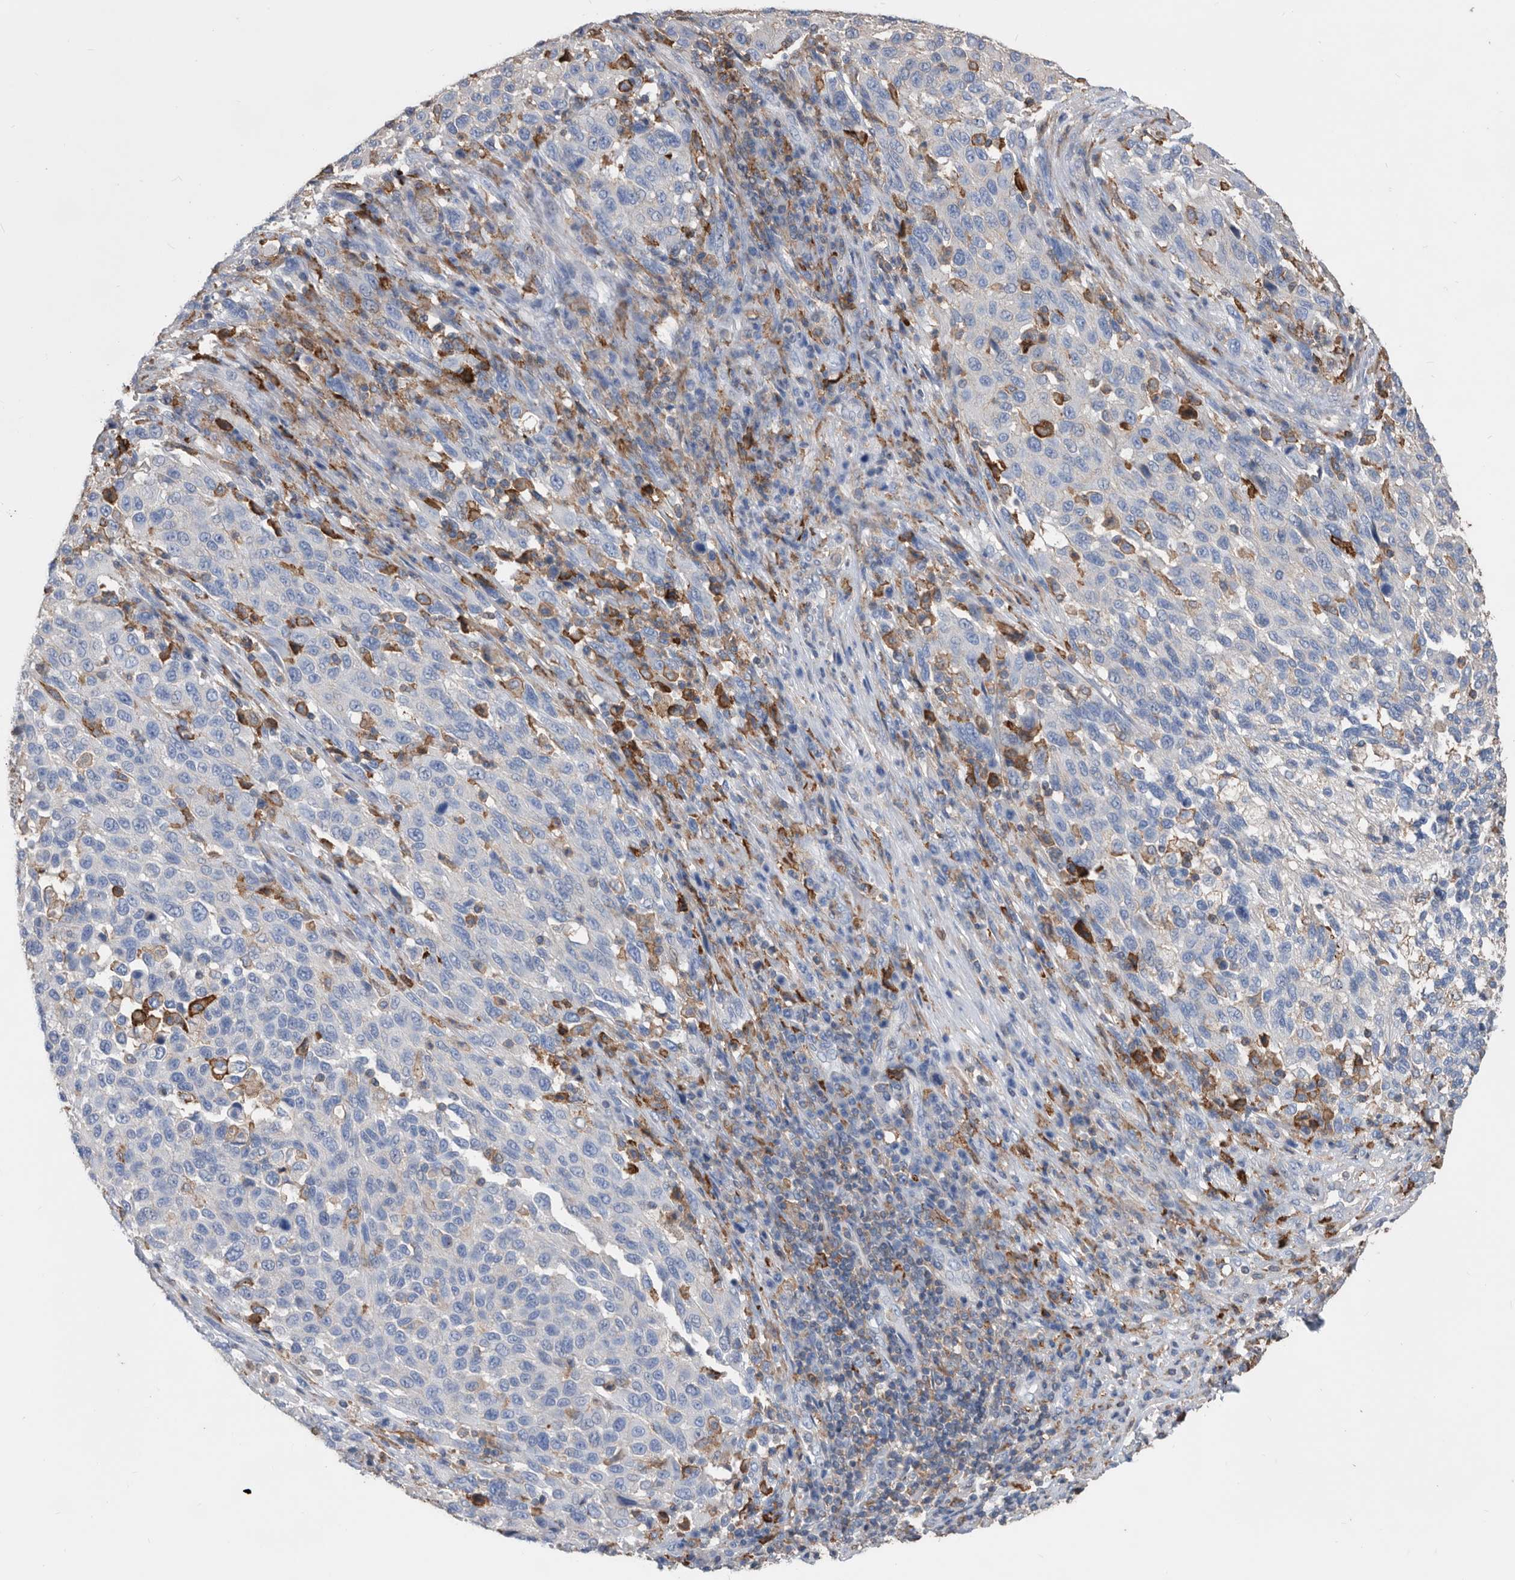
{"staining": {"intensity": "negative", "quantity": "none", "location": "none"}, "tissue": "melanoma", "cell_type": "Tumor cells", "image_type": "cancer", "snomed": [{"axis": "morphology", "description": "Malignant melanoma, Metastatic site"}, {"axis": "topography", "description": "Lymph node"}], "caption": "A high-resolution micrograph shows immunohistochemistry staining of melanoma, which displays no significant expression in tumor cells.", "gene": "MS4A4A", "patient": {"sex": "male", "age": 61}}